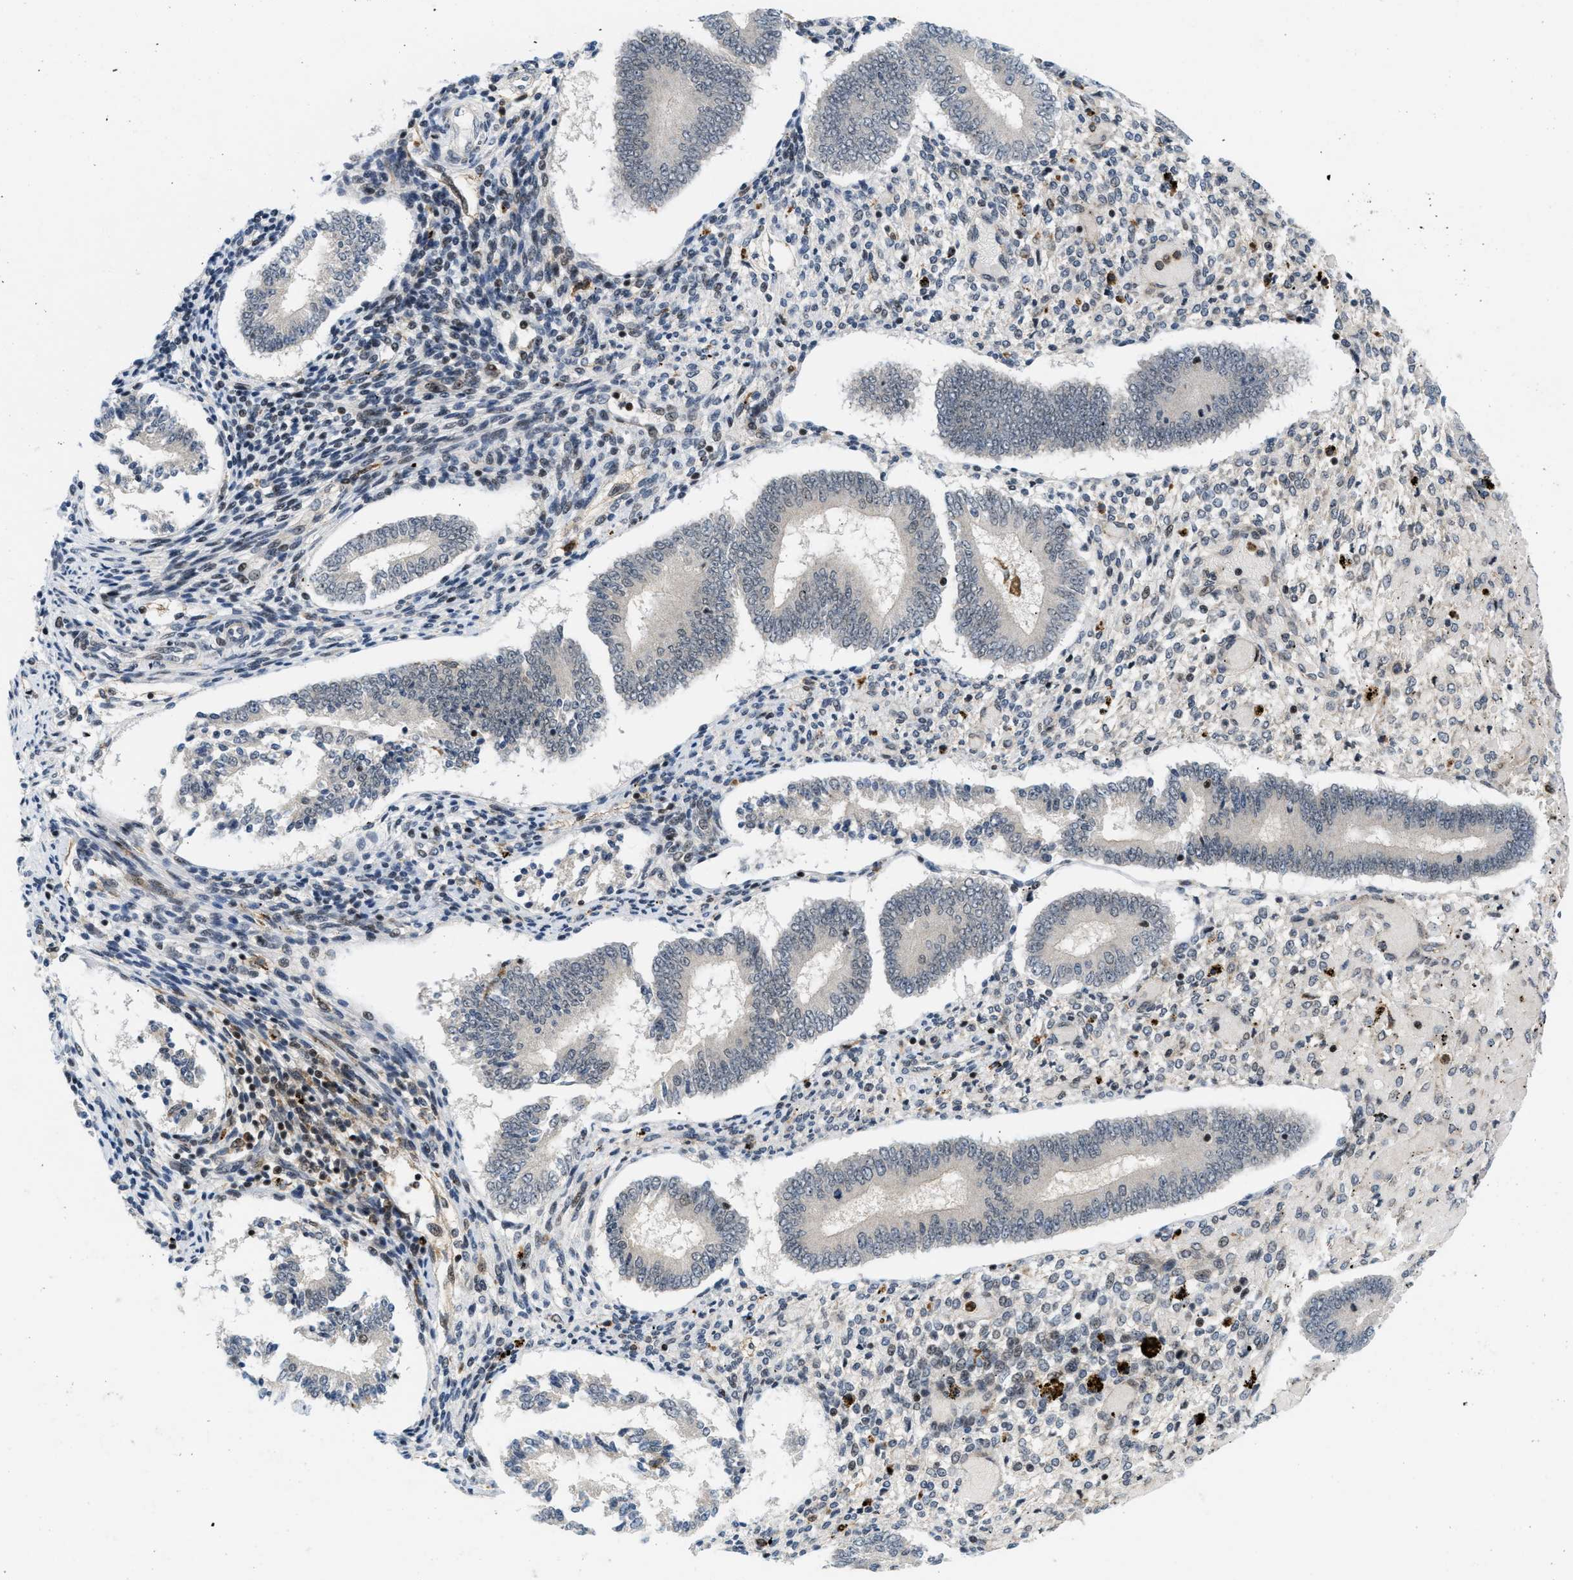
{"staining": {"intensity": "moderate", "quantity": "<25%", "location": "cytoplasmic/membranous"}, "tissue": "endometrium", "cell_type": "Cells in endometrial stroma", "image_type": "normal", "snomed": [{"axis": "morphology", "description": "Normal tissue, NOS"}, {"axis": "topography", "description": "Endometrium"}], "caption": "This histopathology image shows IHC staining of benign endometrium, with low moderate cytoplasmic/membranous expression in about <25% of cells in endometrial stroma.", "gene": "ING1", "patient": {"sex": "female", "age": 42}}